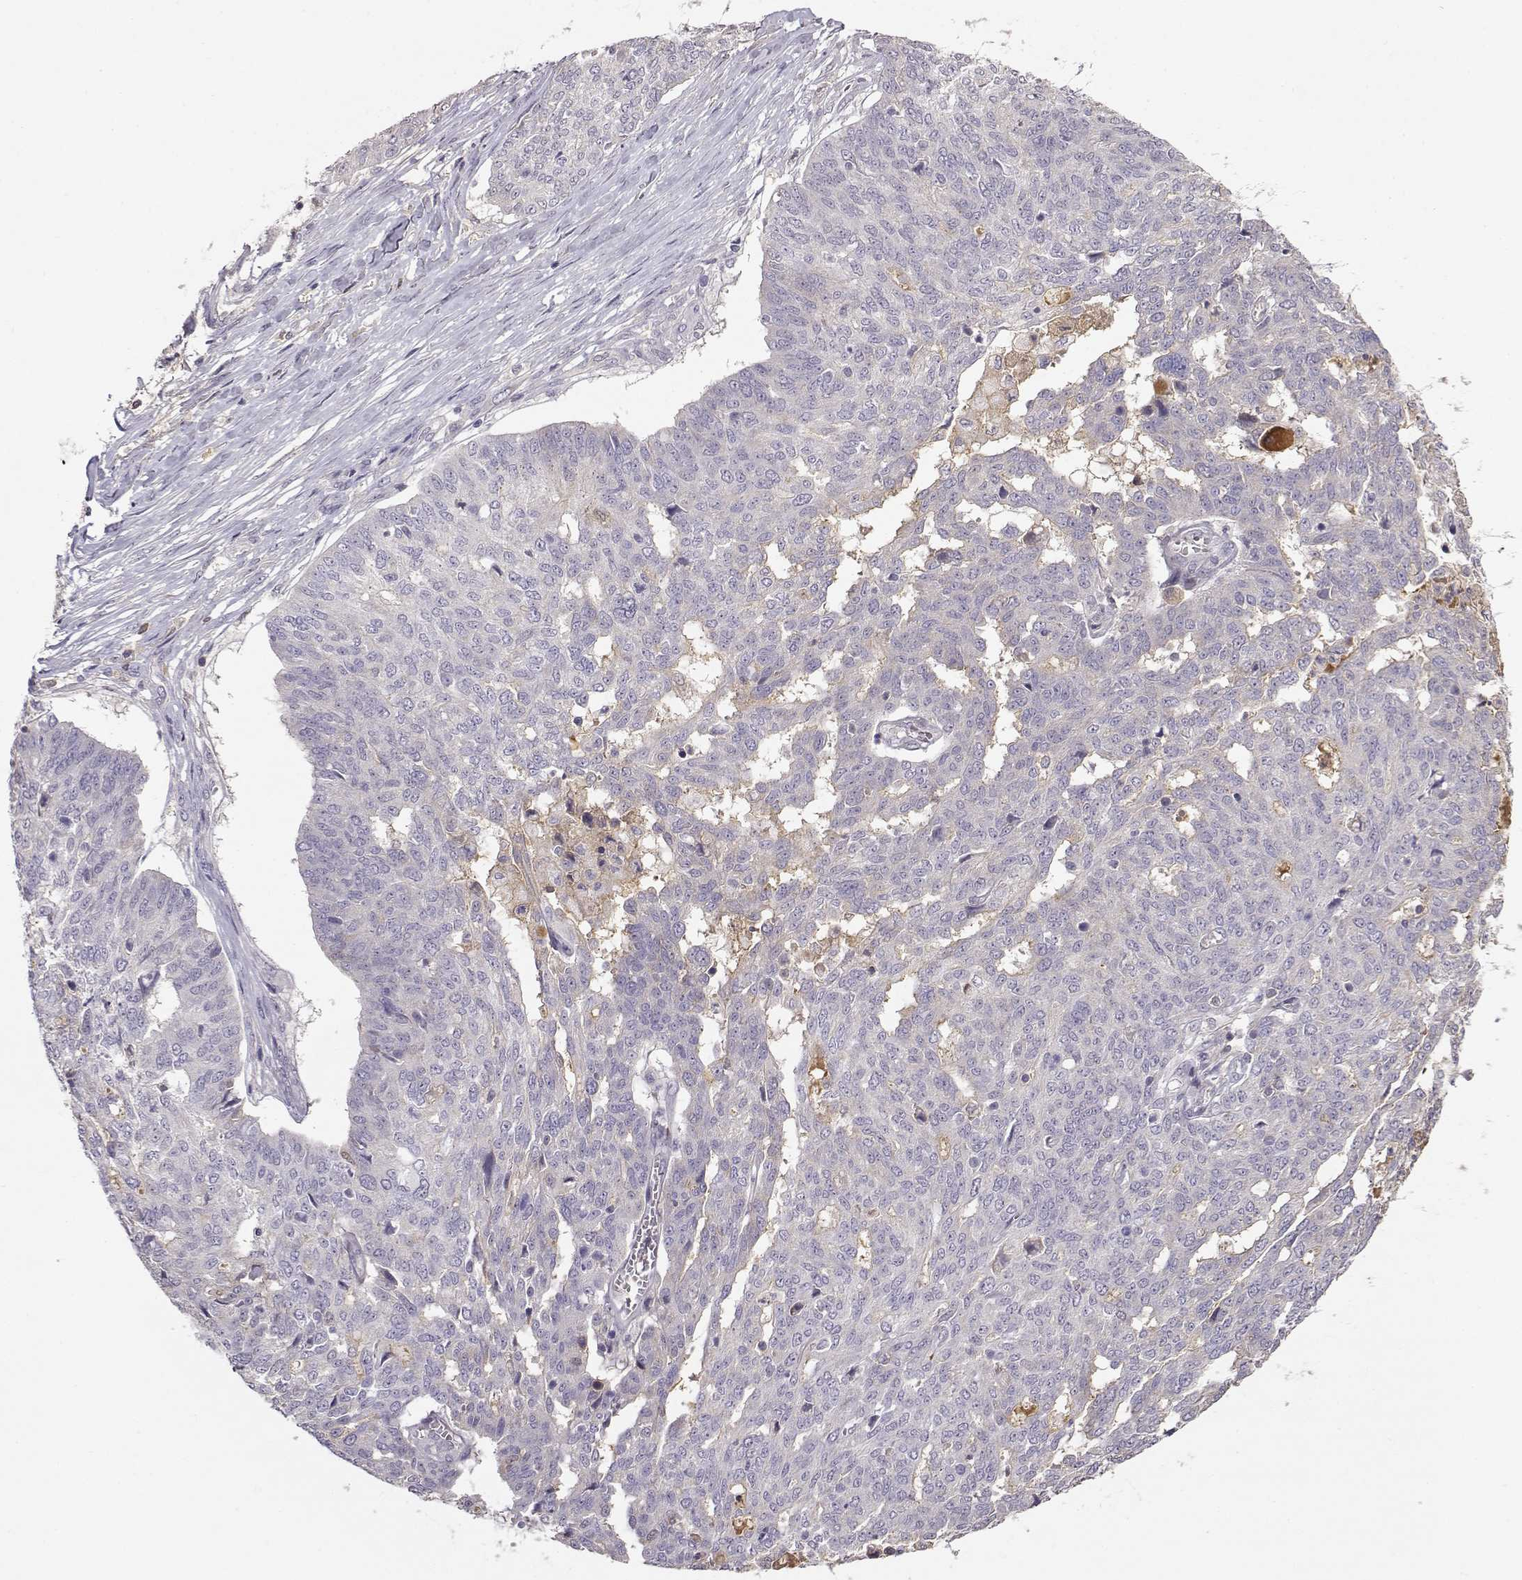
{"staining": {"intensity": "negative", "quantity": "none", "location": "none"}, "tissue": "ovarian cancer", "cell_type": "Tumor cells", "image_type": "cancer", "snomed": [{"axis": "morphology", "description": "Cystadenocarcinoma, serous, NOS"}, {"axis": "topography", "description": "Ovary"}], "caption": "Human ovarian cancer (serous cystadenocarcinoma) stained for a protein using immunohistochemistry demonstrates no expression in tumor cells.", "gene": "TACR1", "patient": {"sex": "female", "age": 67}}